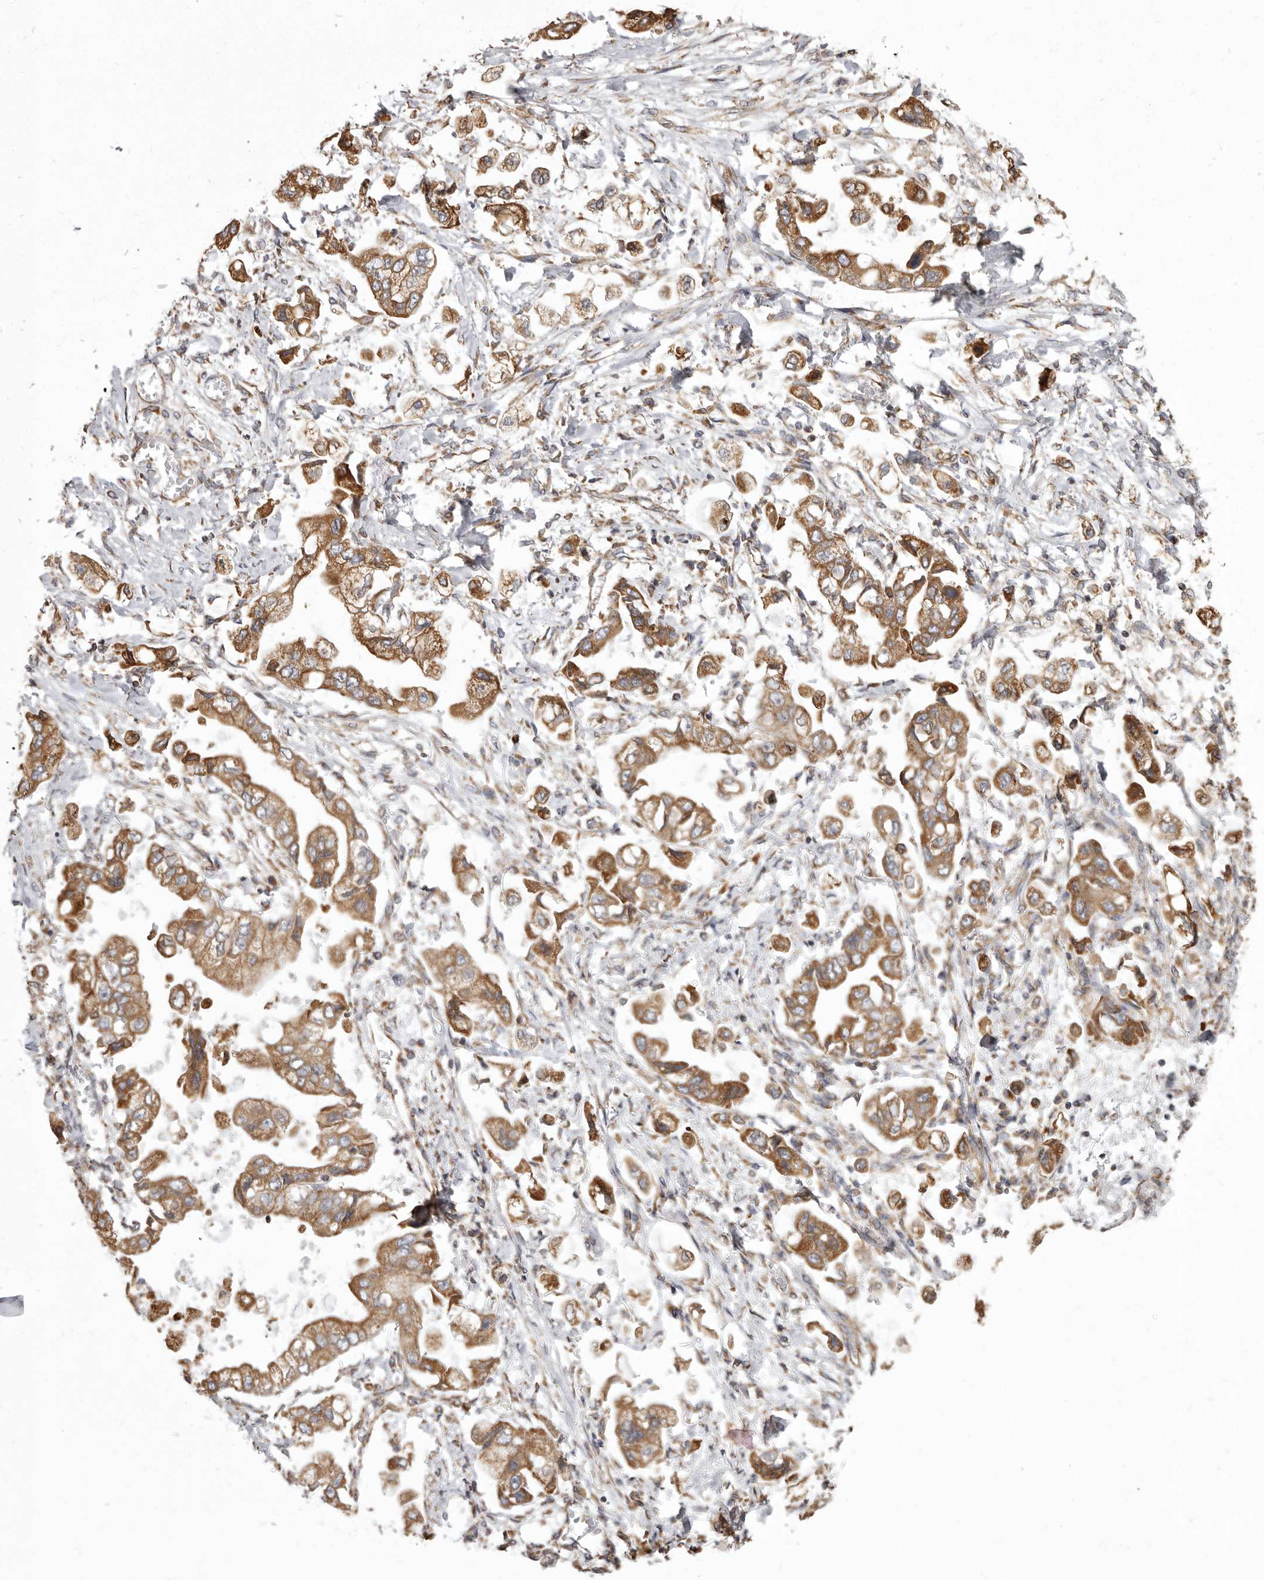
{"staining": {"intensity": "moderate", "quantity": ">75%", "location": "cytoplasmic/membranous"}, "tissue": "stomach cancer", "cell_type": "Tumor cells", "image_type": "cancer", "snomed": [{"axis": "morphology", "description": "Adenocarcinoma, NOS"}, {"axis": "topography", "description": "Stomach"}], "caption": "Protein staining of stomach cancer tissue demonstrates moderate cytoplasmic/membranous expression in about >75% of tumor cells.", "gene": "CDK5RAP3", "patient": {"sex": "male", "age": 62}}